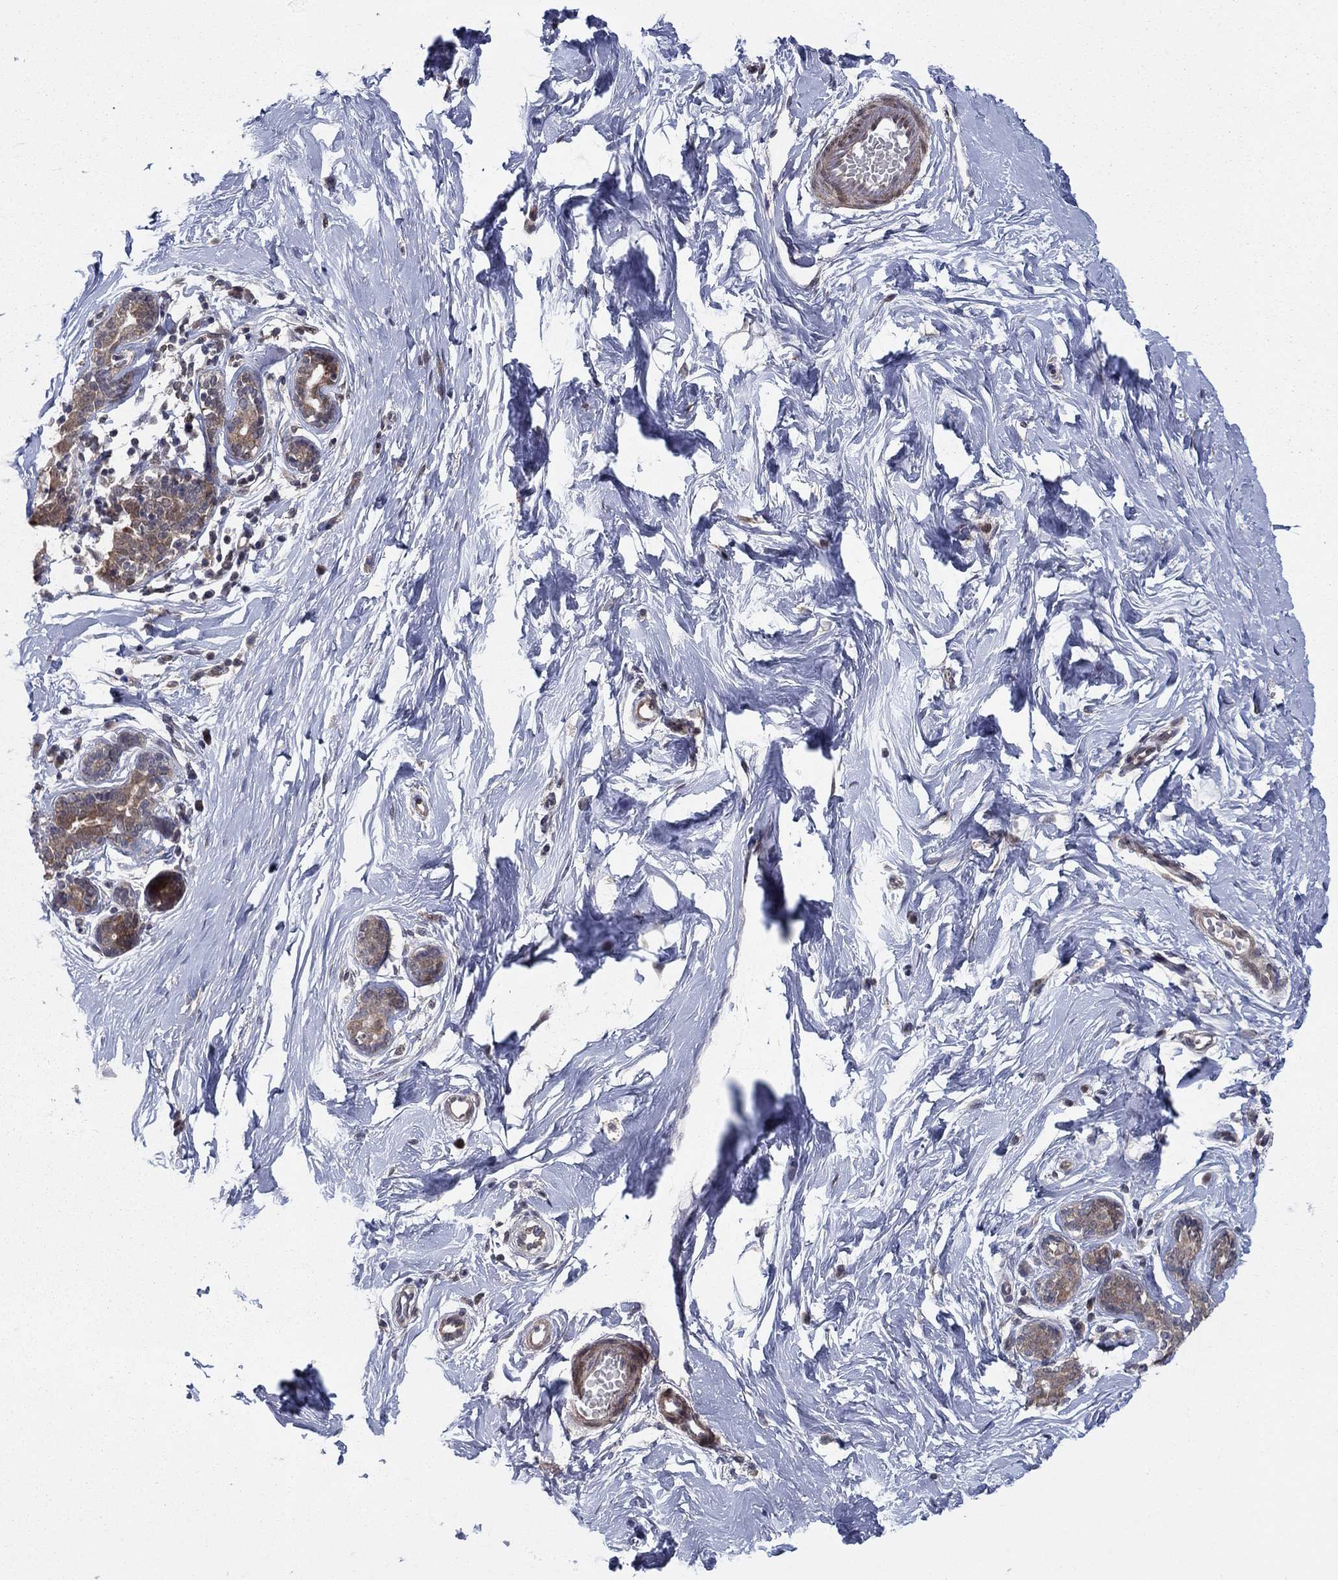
{"staining": {"intensity": "negative", "quantity": "none", "location": "none"}, "tissue": "breast", "cell_type": "Adipocytes", "image_type": "normal", "snomed": [{"axis": "morphology", "description": "Normal tissue, NOS"}, {"axis": "topography", "description": "Breast"}], "caption": "A high-resolution image shows IHC staining of benign breast, which displays no significant expression in adipocytes.", "gene": "PSMC1", "patient": {"sex": "female", "age": 37}}